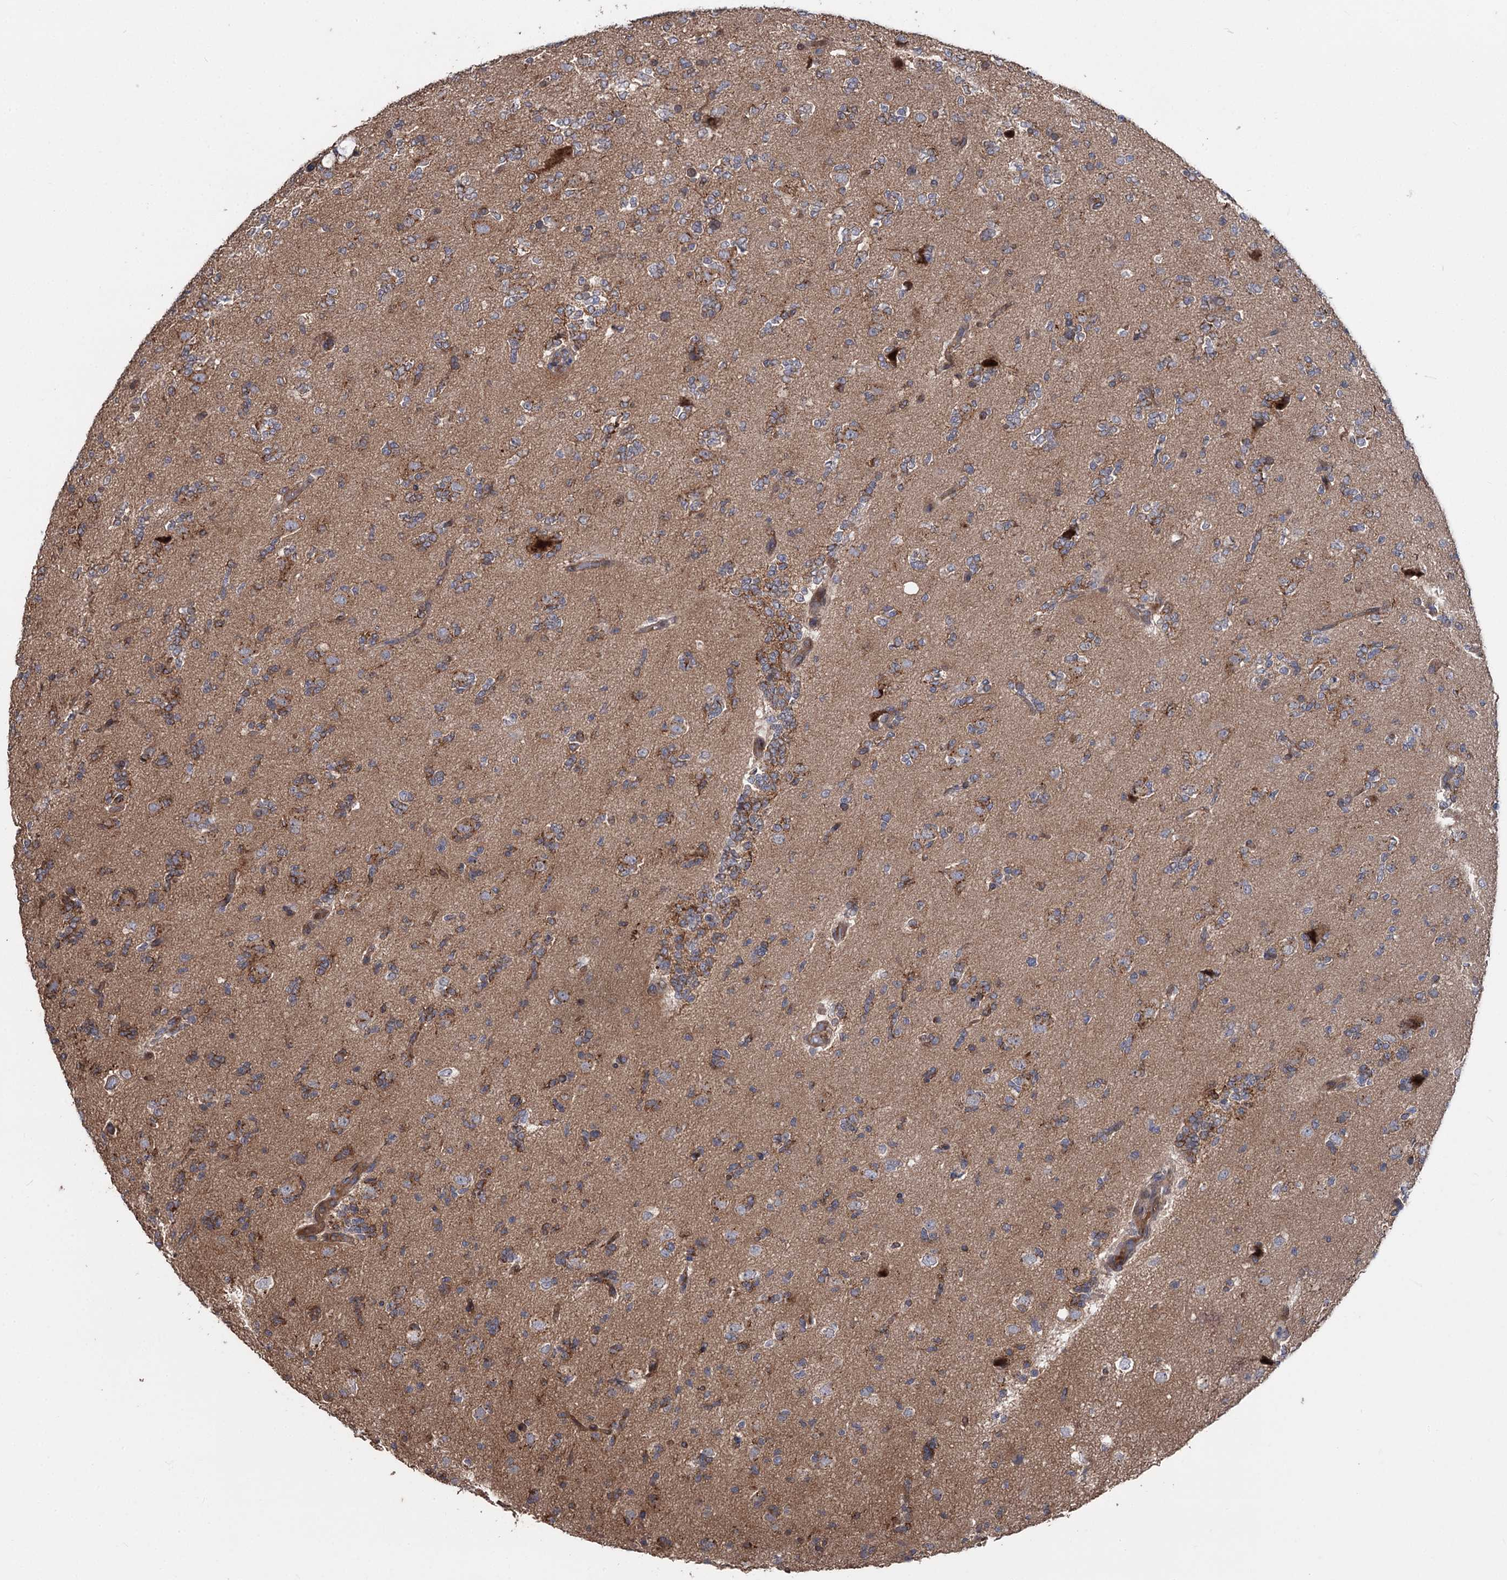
{"staining": {"intensity": "negative", "quantity": "none", "location": "none"}, "tissue": "glioma", "cell_type": "Tumor cells", "image_type": "cancer", "snomed": [{"axis": "morphology", "description": "Glioma, malignant, High grade"}, {"axis": "topography", "description": "Brain"}], "caption": "High-grade glioma (malignant) was stained to show a protein in brown. There is no significant positivity in tumor cells.", "gene": "STX6", "patient": {"sex": "female", "age": 62}}